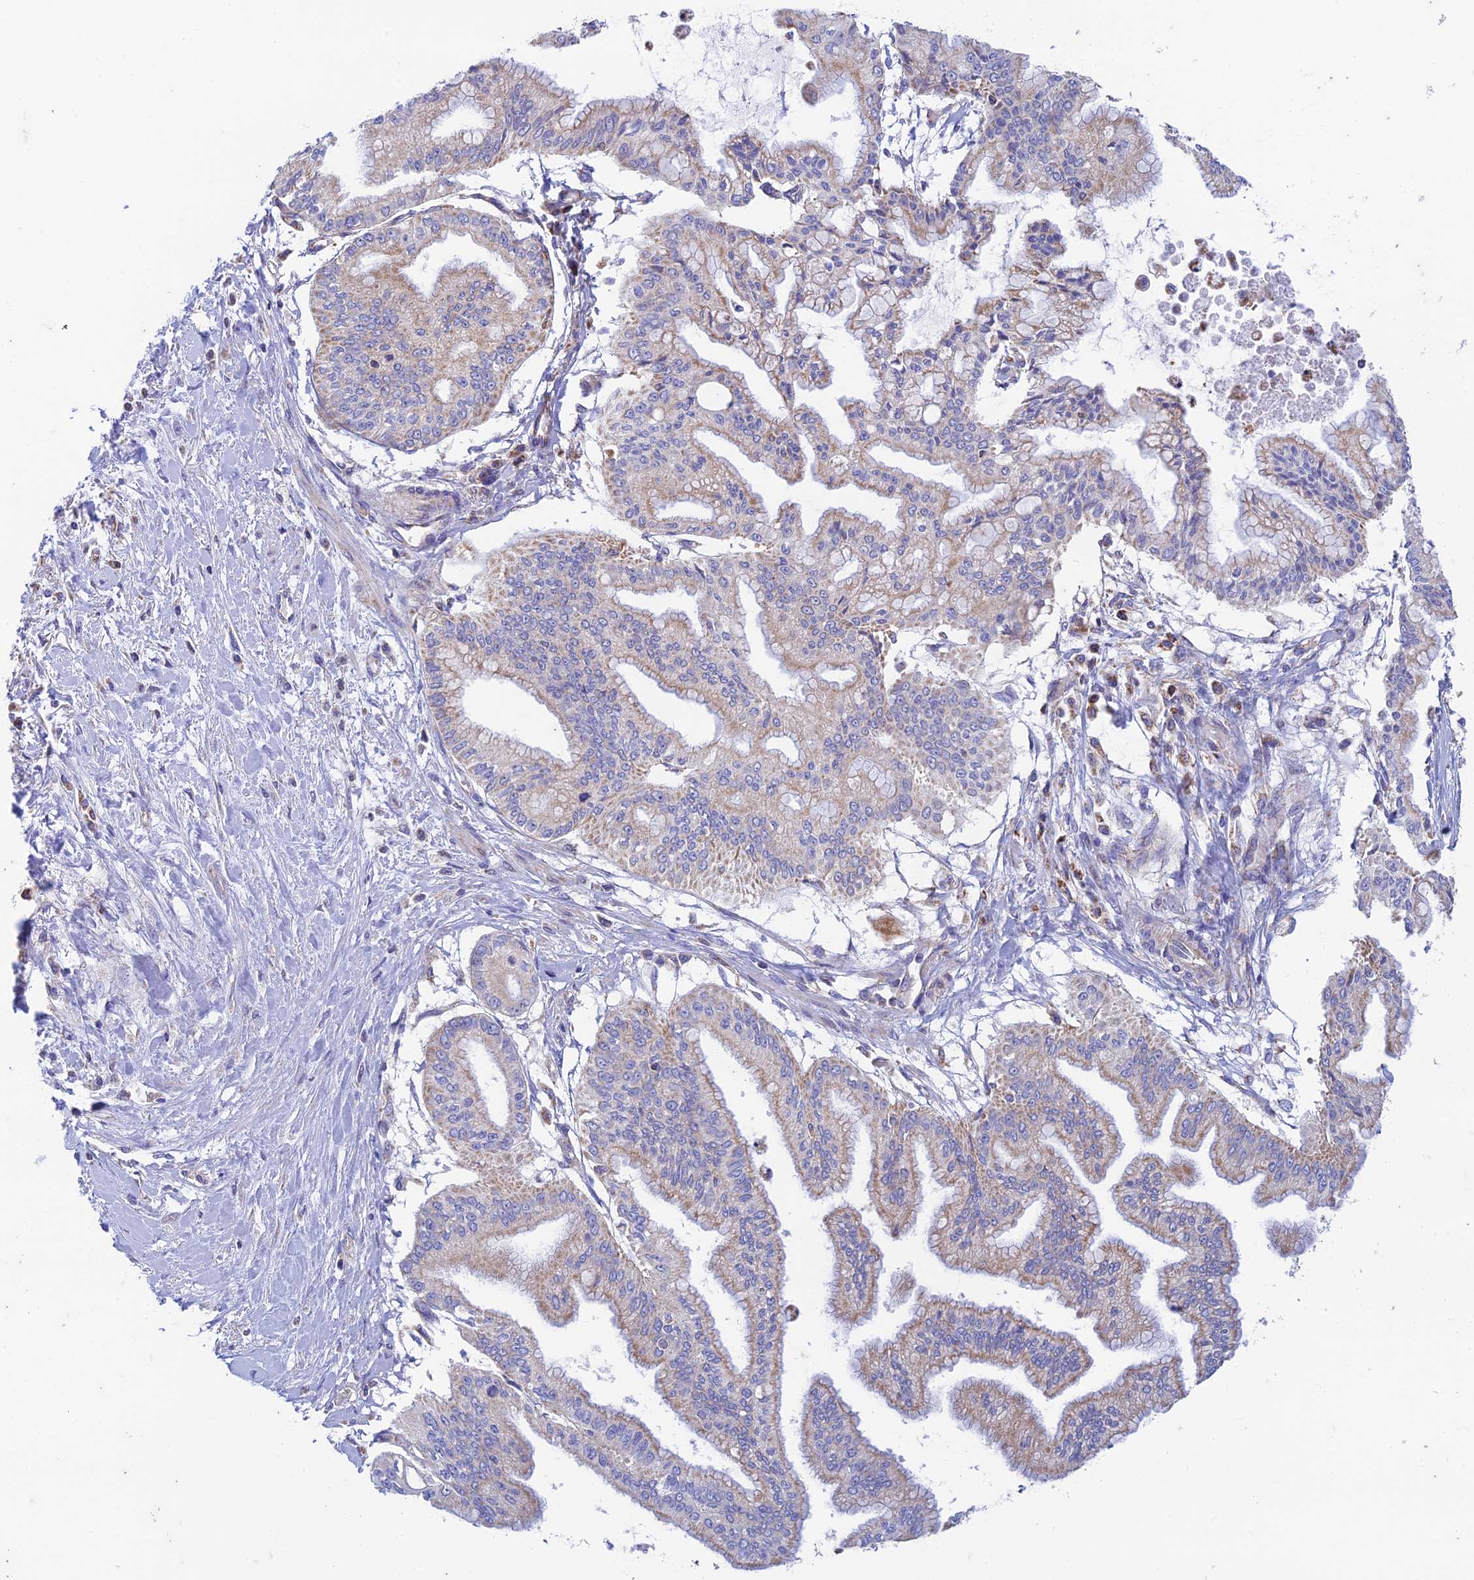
{"staining": {"intensity": "weak", "quantity": "<25%", "location": "cytoplasmic/membranous"}, "tissue": "pancreatic cancer", "cell_type": "Tumor cells", "image_type": "cancer", "snomed": [{"axis": "morphology", "description": "Adenocarcinoma, NOS"}, {"axis": "topography", "description": "Pancreas"}], "caption": "Immunohistochemistry of pancreatic cancer demonstrates no expression in tumor cells. The staining is performed using DAB brown chromogen with nuclei counter-stained in using hematoxylin.", "gene": "ZNF181", "patient": {"sex": "male", "age": 46}}